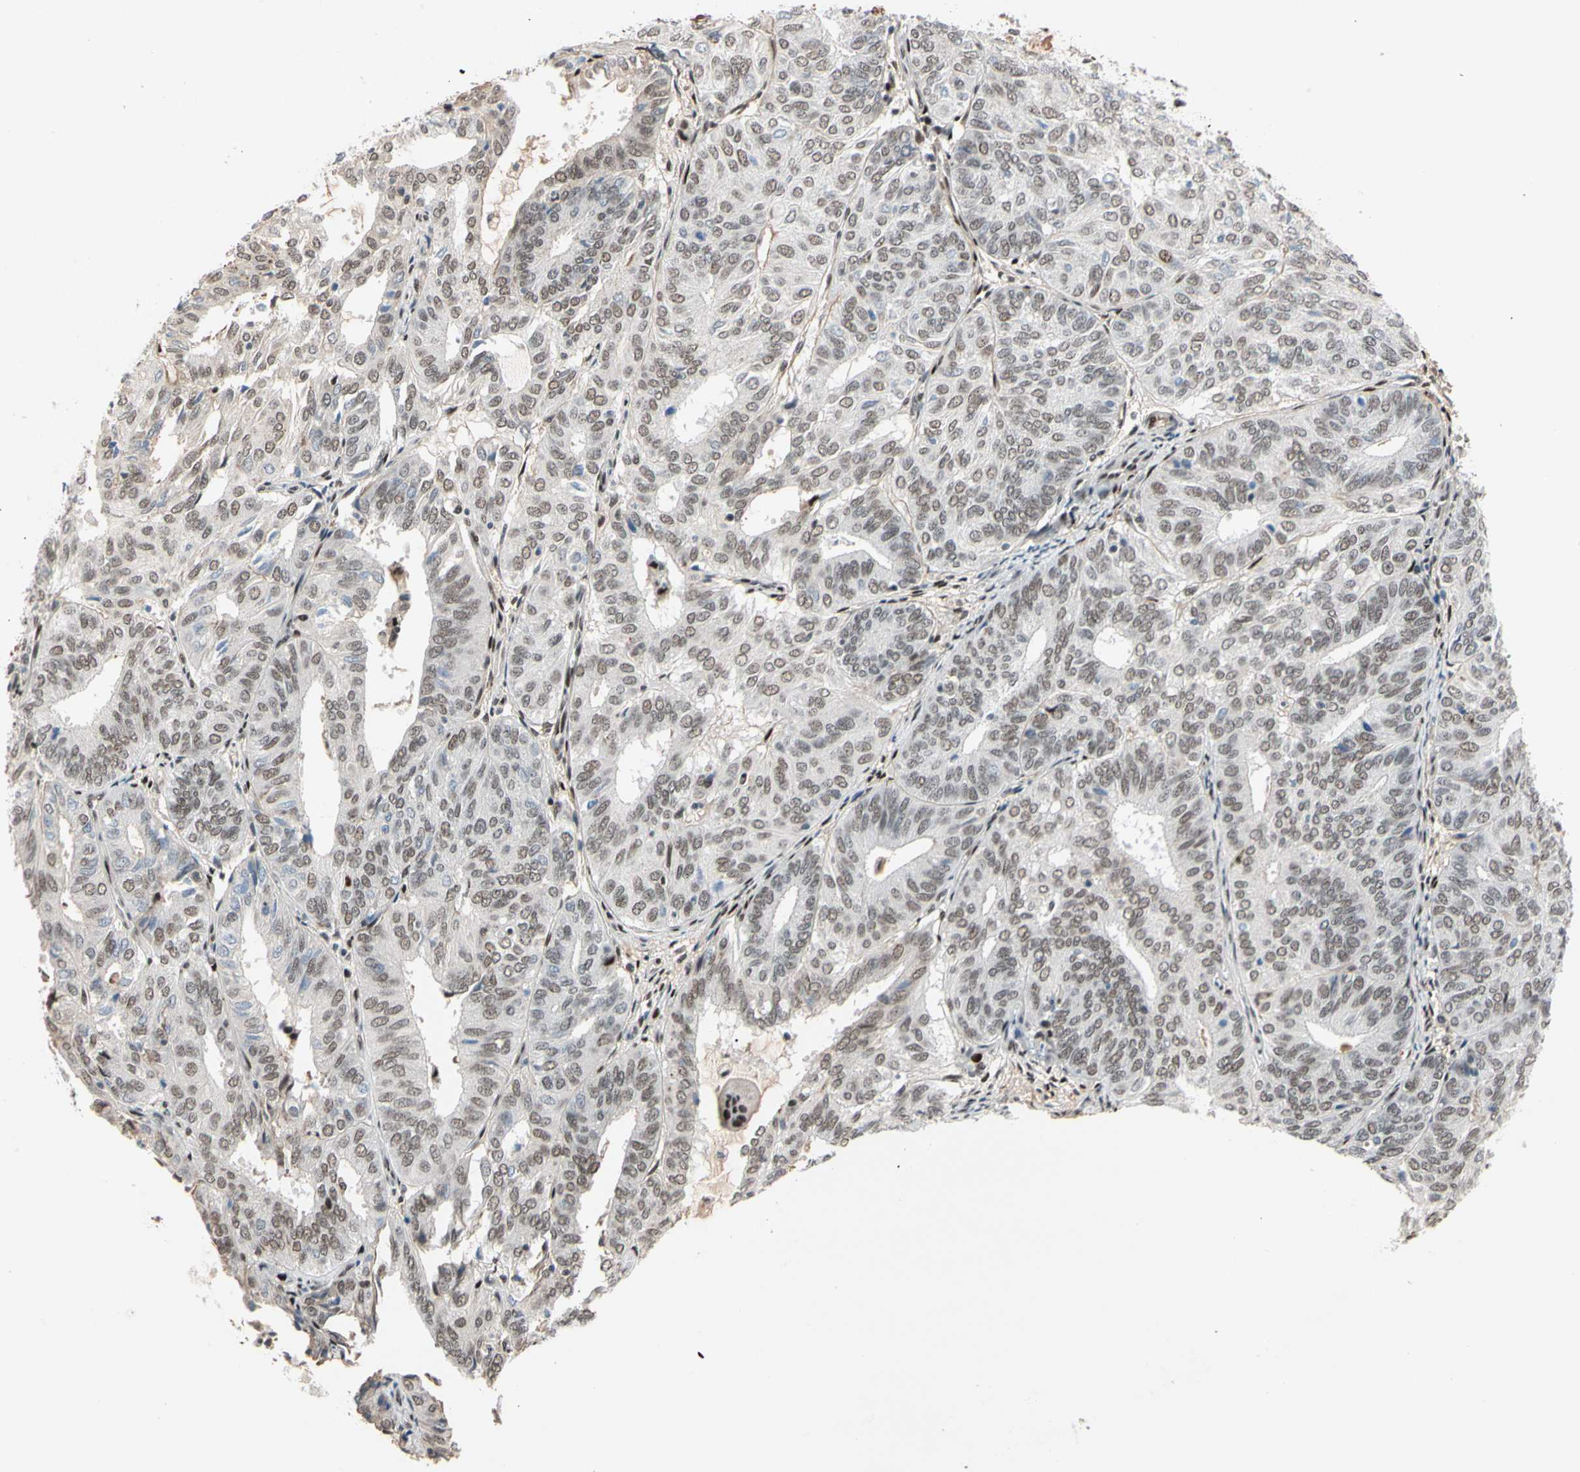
{"staining": {"intensity": "moderate", "quantity": "25%-75%", "location": "nuclear"}, "tissue": "endometrial cancer", "cell_type": "Tumor cells", "image_type": "cancer", "snomed": [{"axis": "morphology", "description": "Adenocarcinoma, NOS"}, {"axis": "topography", "description": "Uterus"}], "caption": "IHC of human adenocarcinoma (endometrial) displays medium levels of moderate nuclear staining in approximately 25%-75% of tumor cells.", "gene": "FOXO3", "patient": {"sex": "female", "age": 60}}